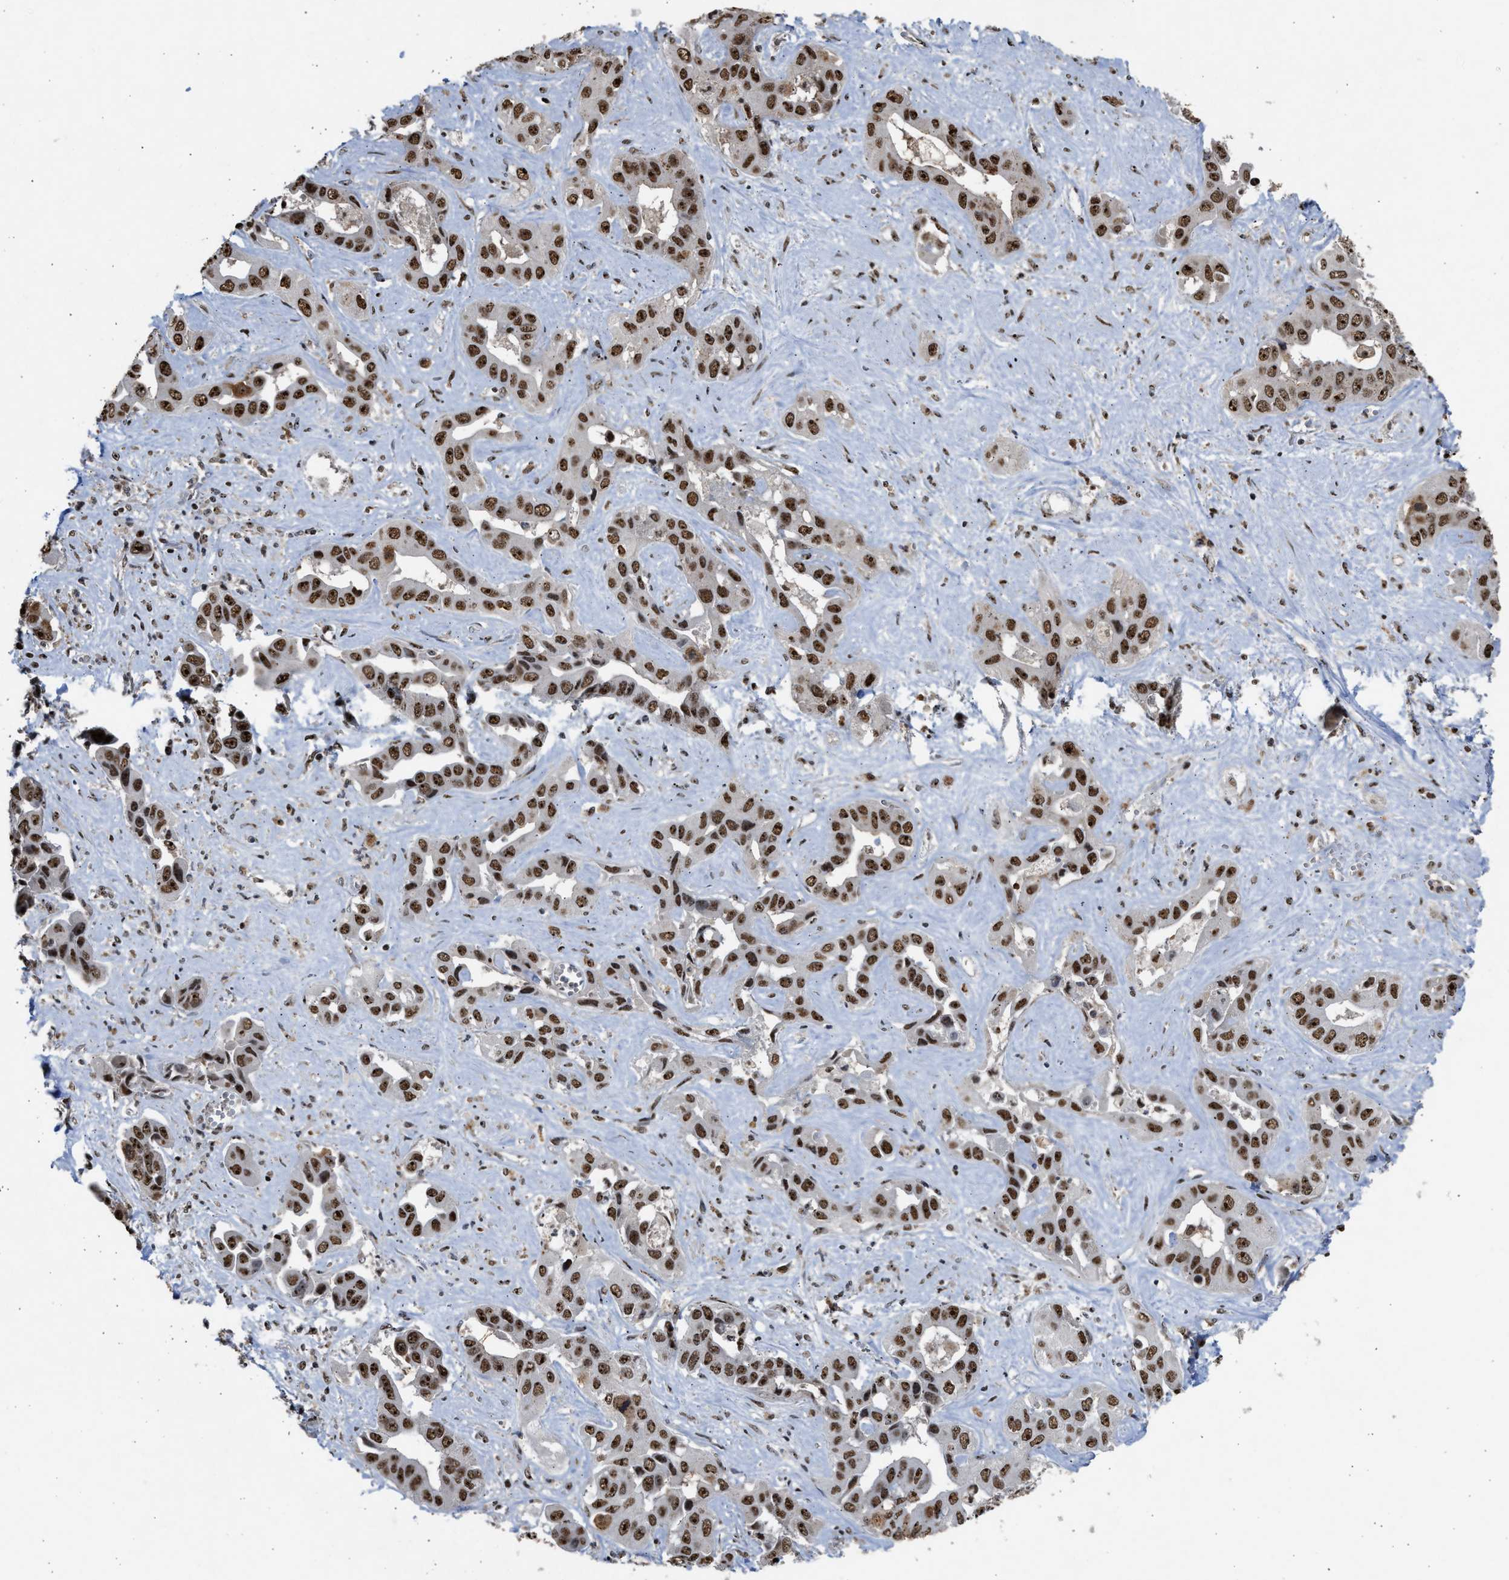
{"staining": {"intensity": "strong", "quantity": ">75%", "location": "nuclear"}, "tissue": "liver cancer", "cell_type": "Tumor cells", "image_type": "cancer", "snomed": [{"axis": "morphology", "description": "Cholangiocarcinoma"}, {"axis": "topography", "description": "Liver"}], "caption": "This is a histology image of IHC staining of cholangiocarcinoma (liver), which shows strong positivity in the nuclear of tumor cells.", "gene": "TFDP2", "patient": {"sex": "female", "age": 52}}